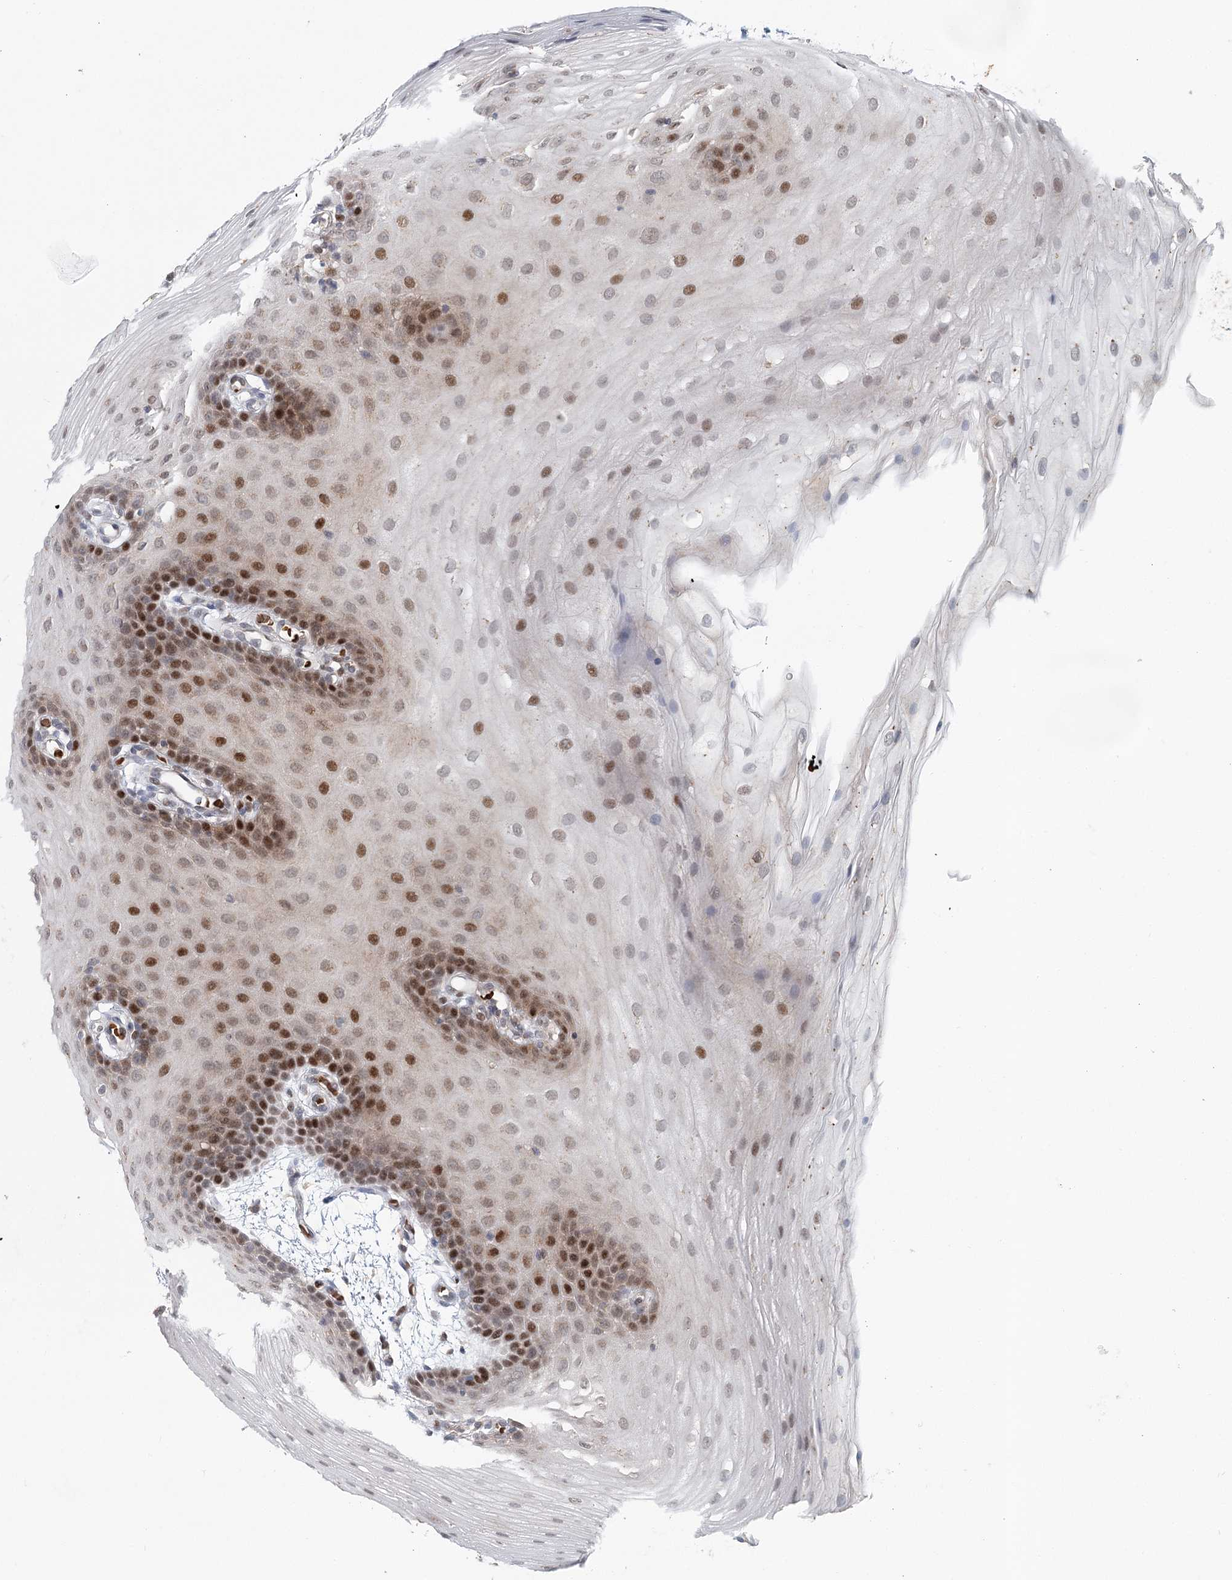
{"staining": {"intensity": "strong", "quantity": "25%-75%", "location": "nuclear"}, "tissue": "oral mucosa", "cell_type": "Squamous epithelial cells", "image_type": "normal", "snomed": [{"axis": "morphology", "description": "Normal tissue, NOS"}, {"axis": "topography", "description": "Oral tissue"}], "caption": "The histopathology image shows a brown stain indicating the presence of a protein in the nuclear of squamous epithelial cells in oral mucosa.", "gene": "ADK", "patient": {"sex": "male", "age": 68}}